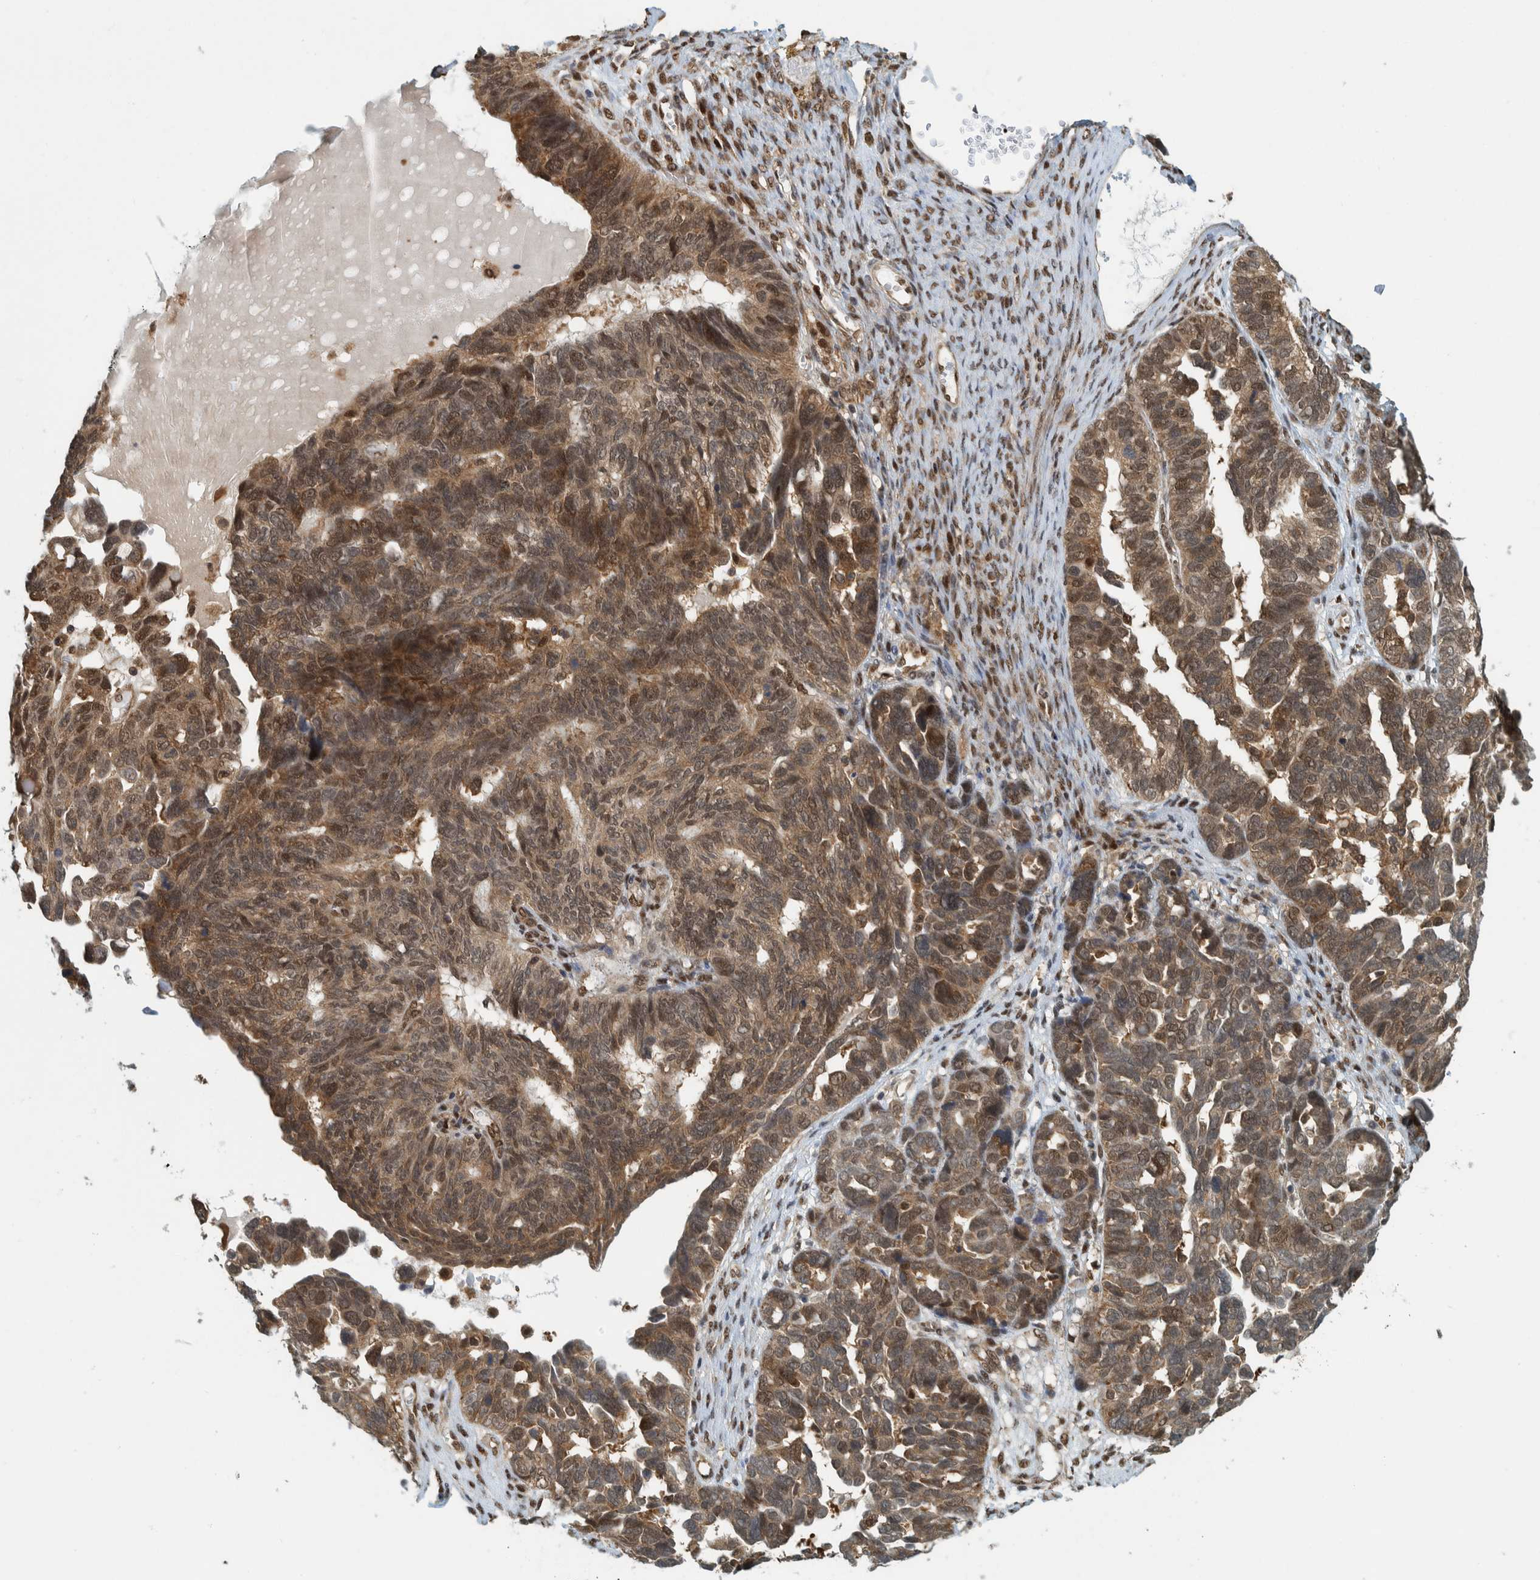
{"staining": {"intensity": "moderate", "quantity": "25%-75%", "location": "cytoplasmic/membranous,nuclear"}, "tissue": "ovarian cancer", "cell_type": "Tumor cells", "image_type": "cancer", "snomed": [{"axis": "morphology", "description": "Cystadenocarcinoma, serous, NOS"}, {"axis": "topography", "description": "Ovary"}], "caption": "IHC image of human ovarian cancer (serous cystadenocarcinoma) stained for a protein (brown), which reveals medium levels of moderate cytoplasmic/membranous and nuclear staining in approximately 25%-75% of tumor cells.", "gene": "COPS3", "patient": {"sex": "female", "age": 79}}